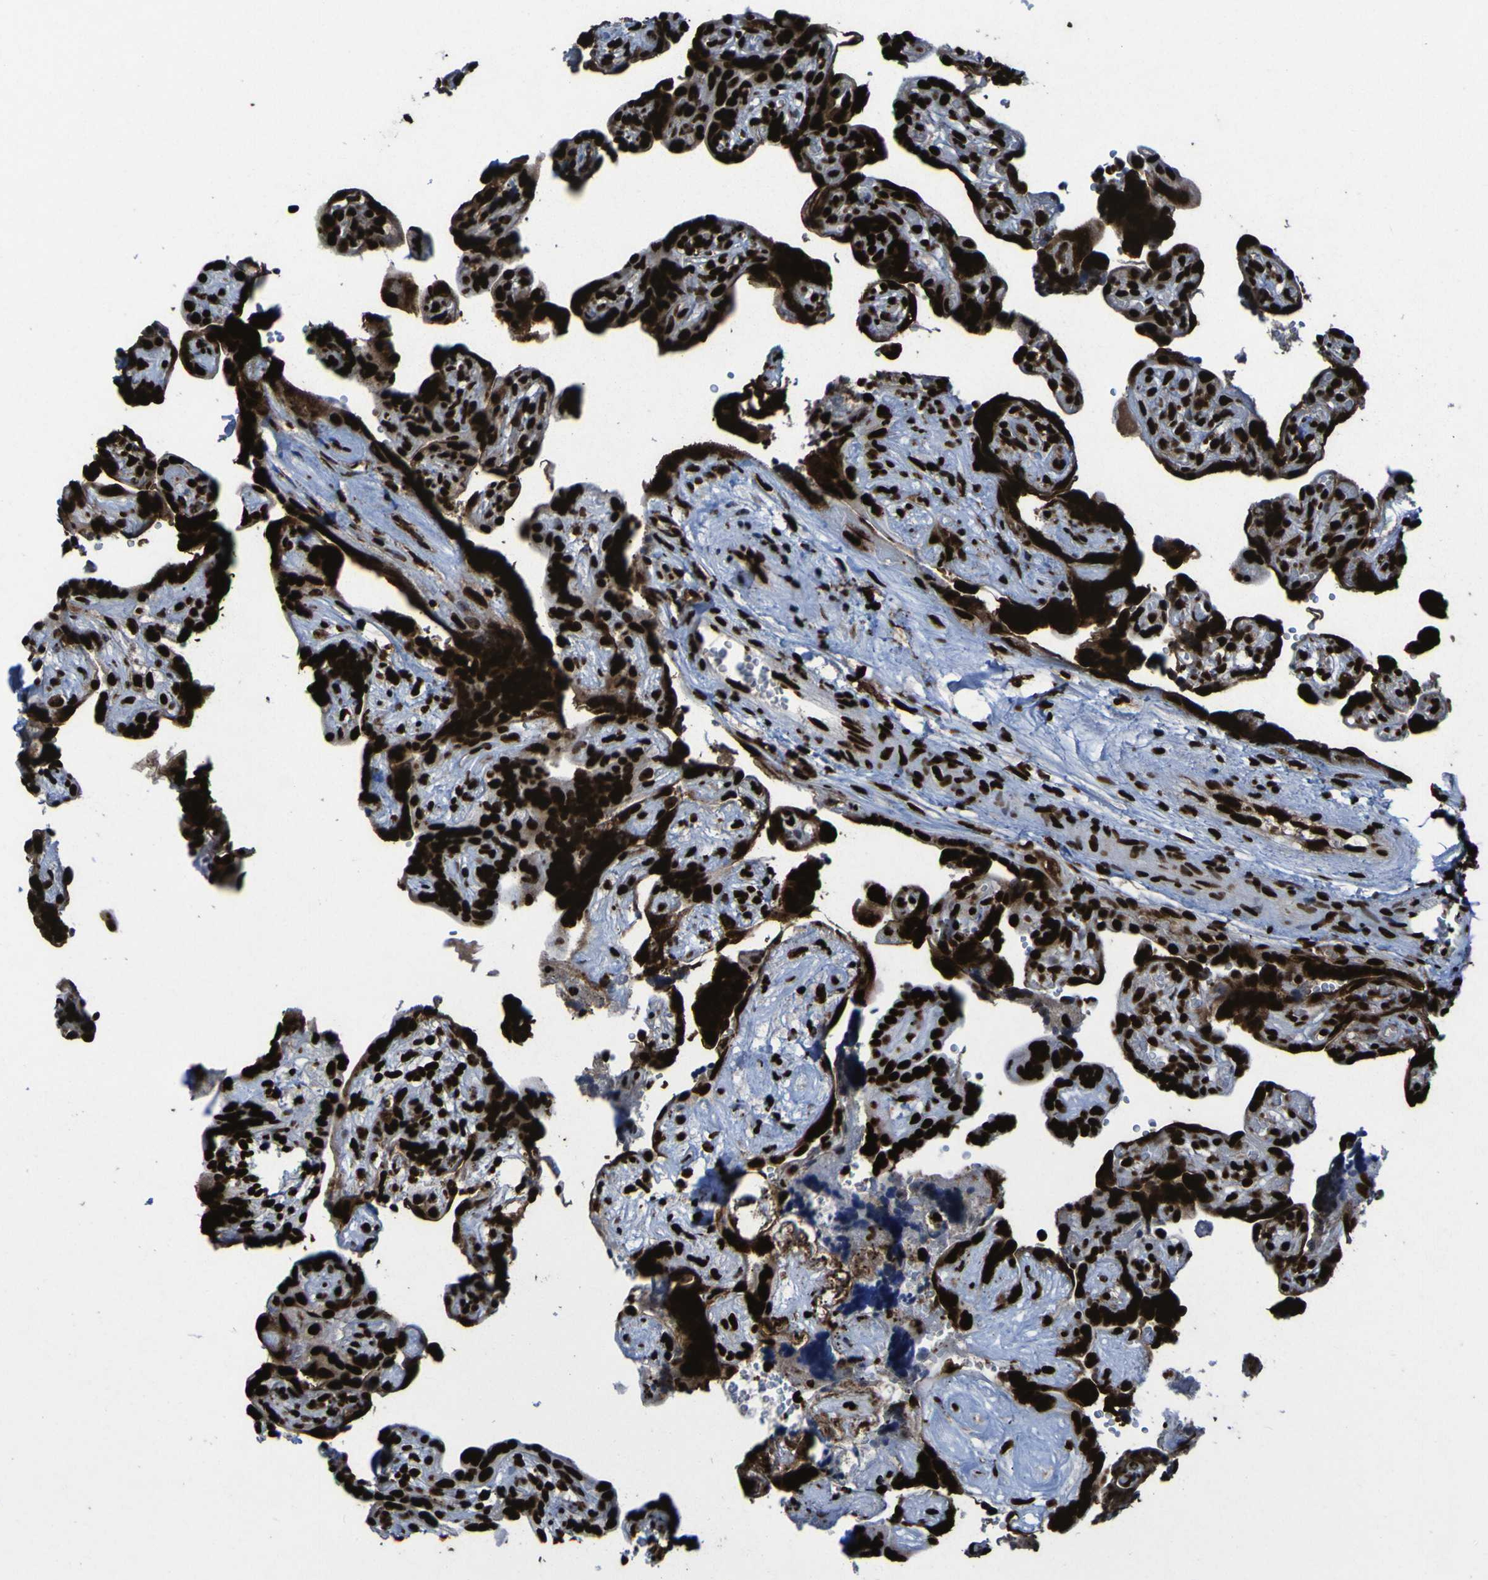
{"staining": {"intensity": "strong", "quantity": ">75%", "location": "nuclear"}, "tissue": "placenta", "cell_type": "Decidual cells", "image_type": "normal", "snomed": [{"axis": "morphology", "description": "Normal tissue, NOS"}, {"axis": "topography", "description": "Placenta"}], "caption": "Protein analysis of normal placenta demonstrates strong nuclear staining in about >75% of decidual cells.", "gene": "NPM1", "patient": {"sex": "female", "age": 30}}